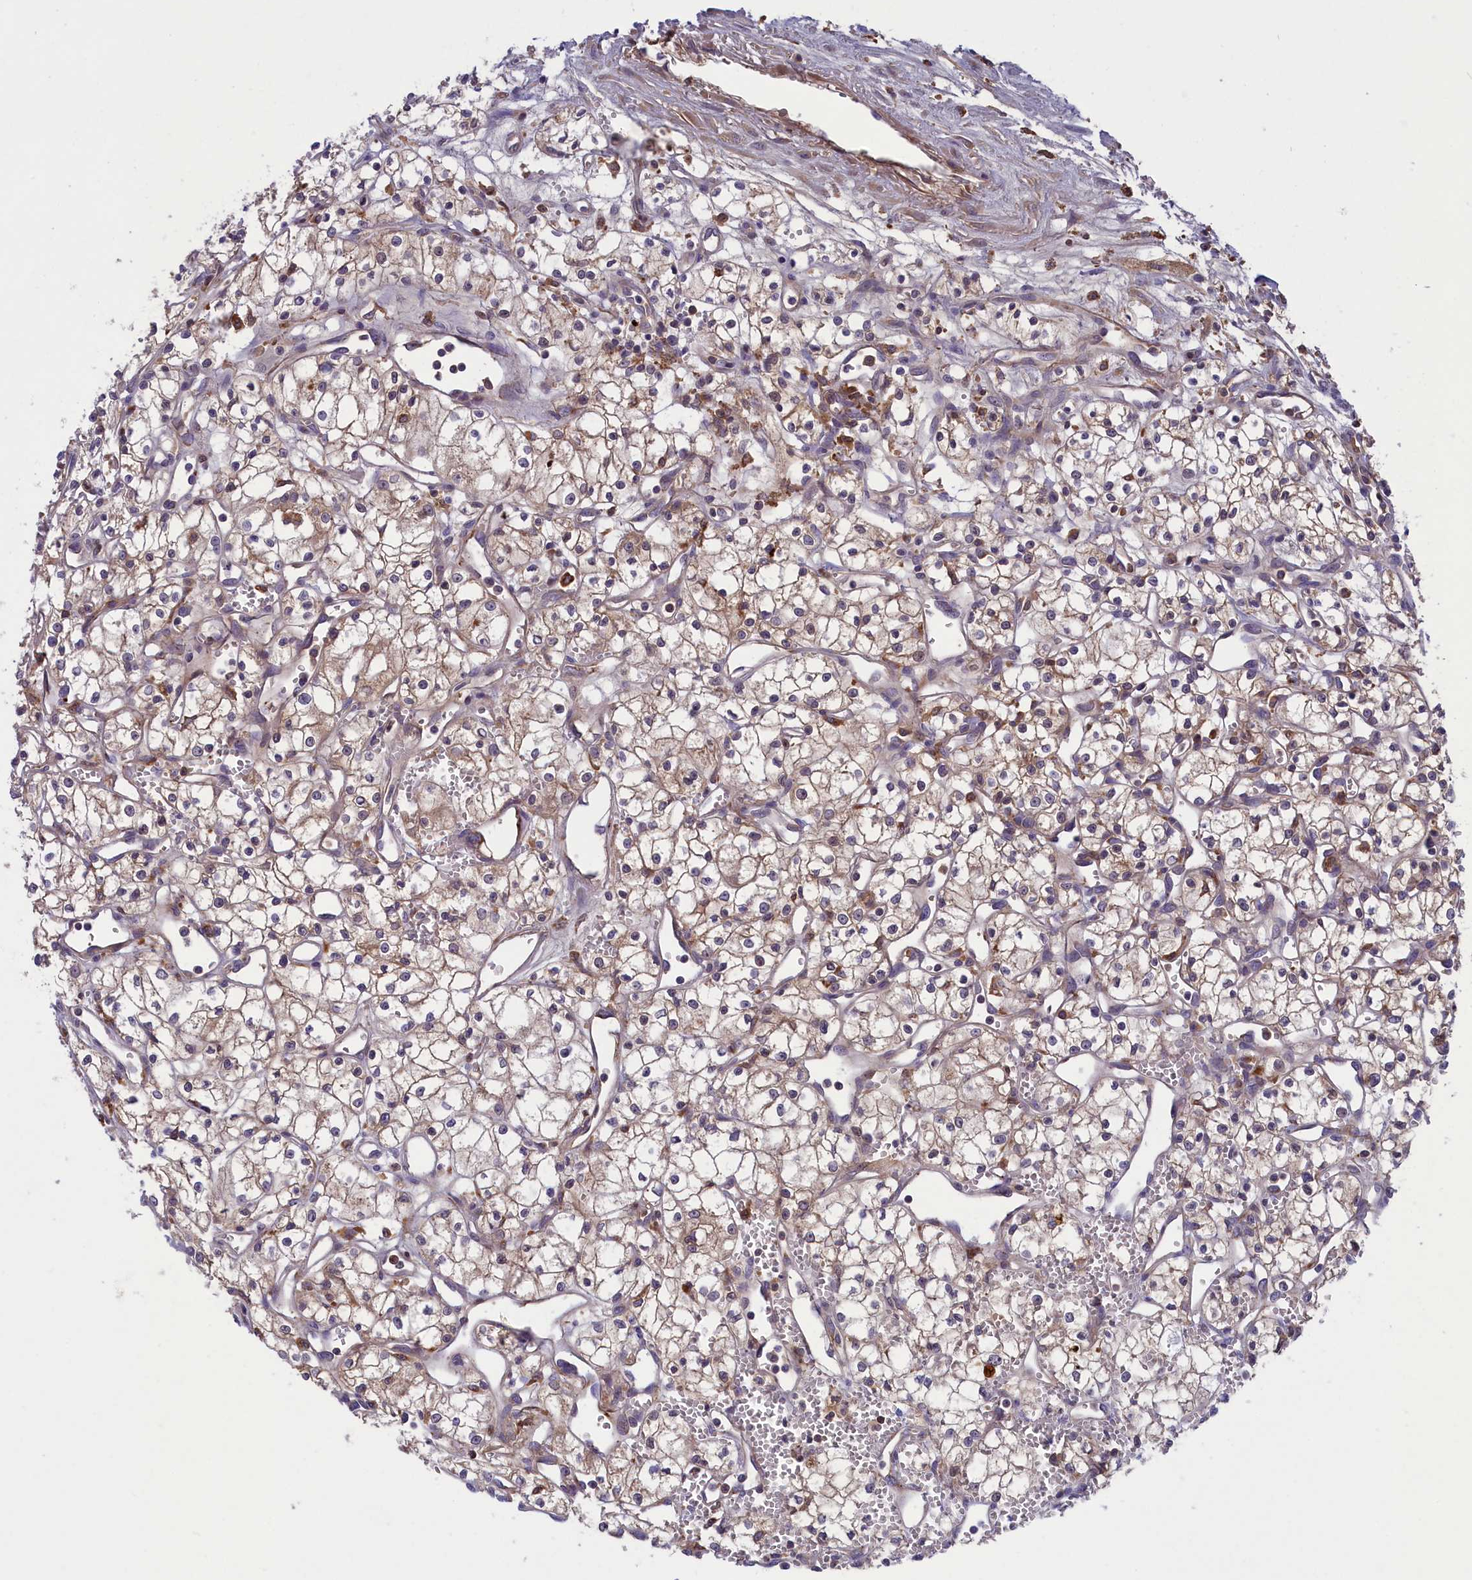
{"staining": {"intensity": "weak", "quantity": ">75%", "location": "cytoplasmic/membranous"}, "tissue": "renal cancer", "cell_type": "Tumor cells", "image_type": "cancer", "snomed": [{"axis": "morphology", "description": "Adenocarcinoma, NOS"}, {"axis": "topography", "description": "Kidney"}], "caption": "The immunohistochemical stain highlights weak cytoplasmic/membranous expression in tumor cells of renal cancer tissue.", "gene": "STYX", "patient": {"sex": "male", "age": 59}}